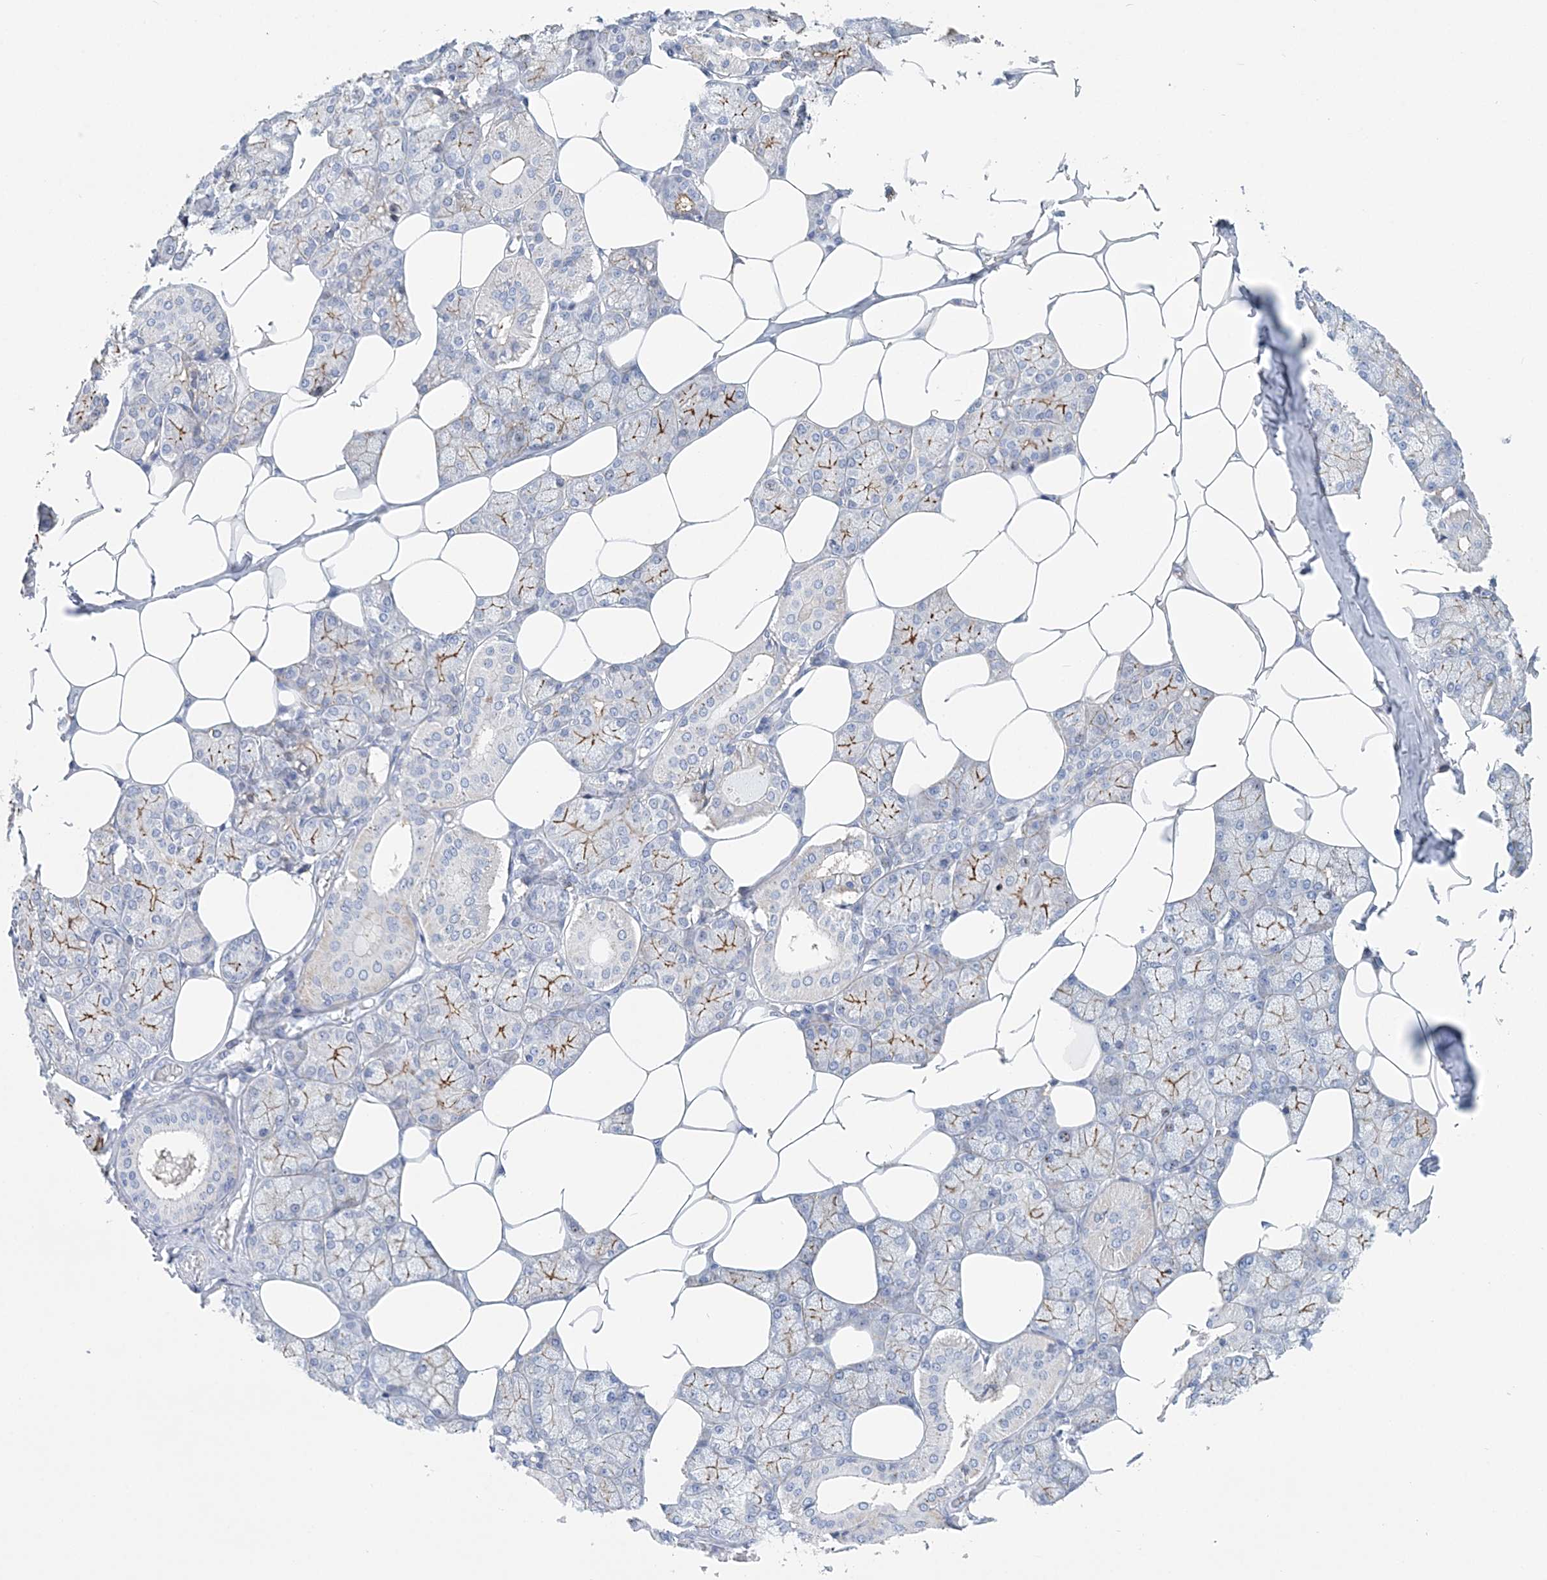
{"staining": {"intensity": "moderate", "quantity": "<25%", "location": "cytoplasmic/membranous"}, "tissue": "salivary gland", "cell_type": "Glandular cells", "image_type": "normal", "snomed": [{"axis": "morphology", "description": "Normal tissue, NOS"}, {"axis": "topography", "description": "Salivary gland"}], "caption": "IHC (DAB (3,3'-diaminobenzidine)) staining of benign salivary gland displays moderate cytoplasmic/membranous protein positivity in about <25% of glandular cells.", "gene": "NKX6", "patient": {"sex": "male", "age": 62}}